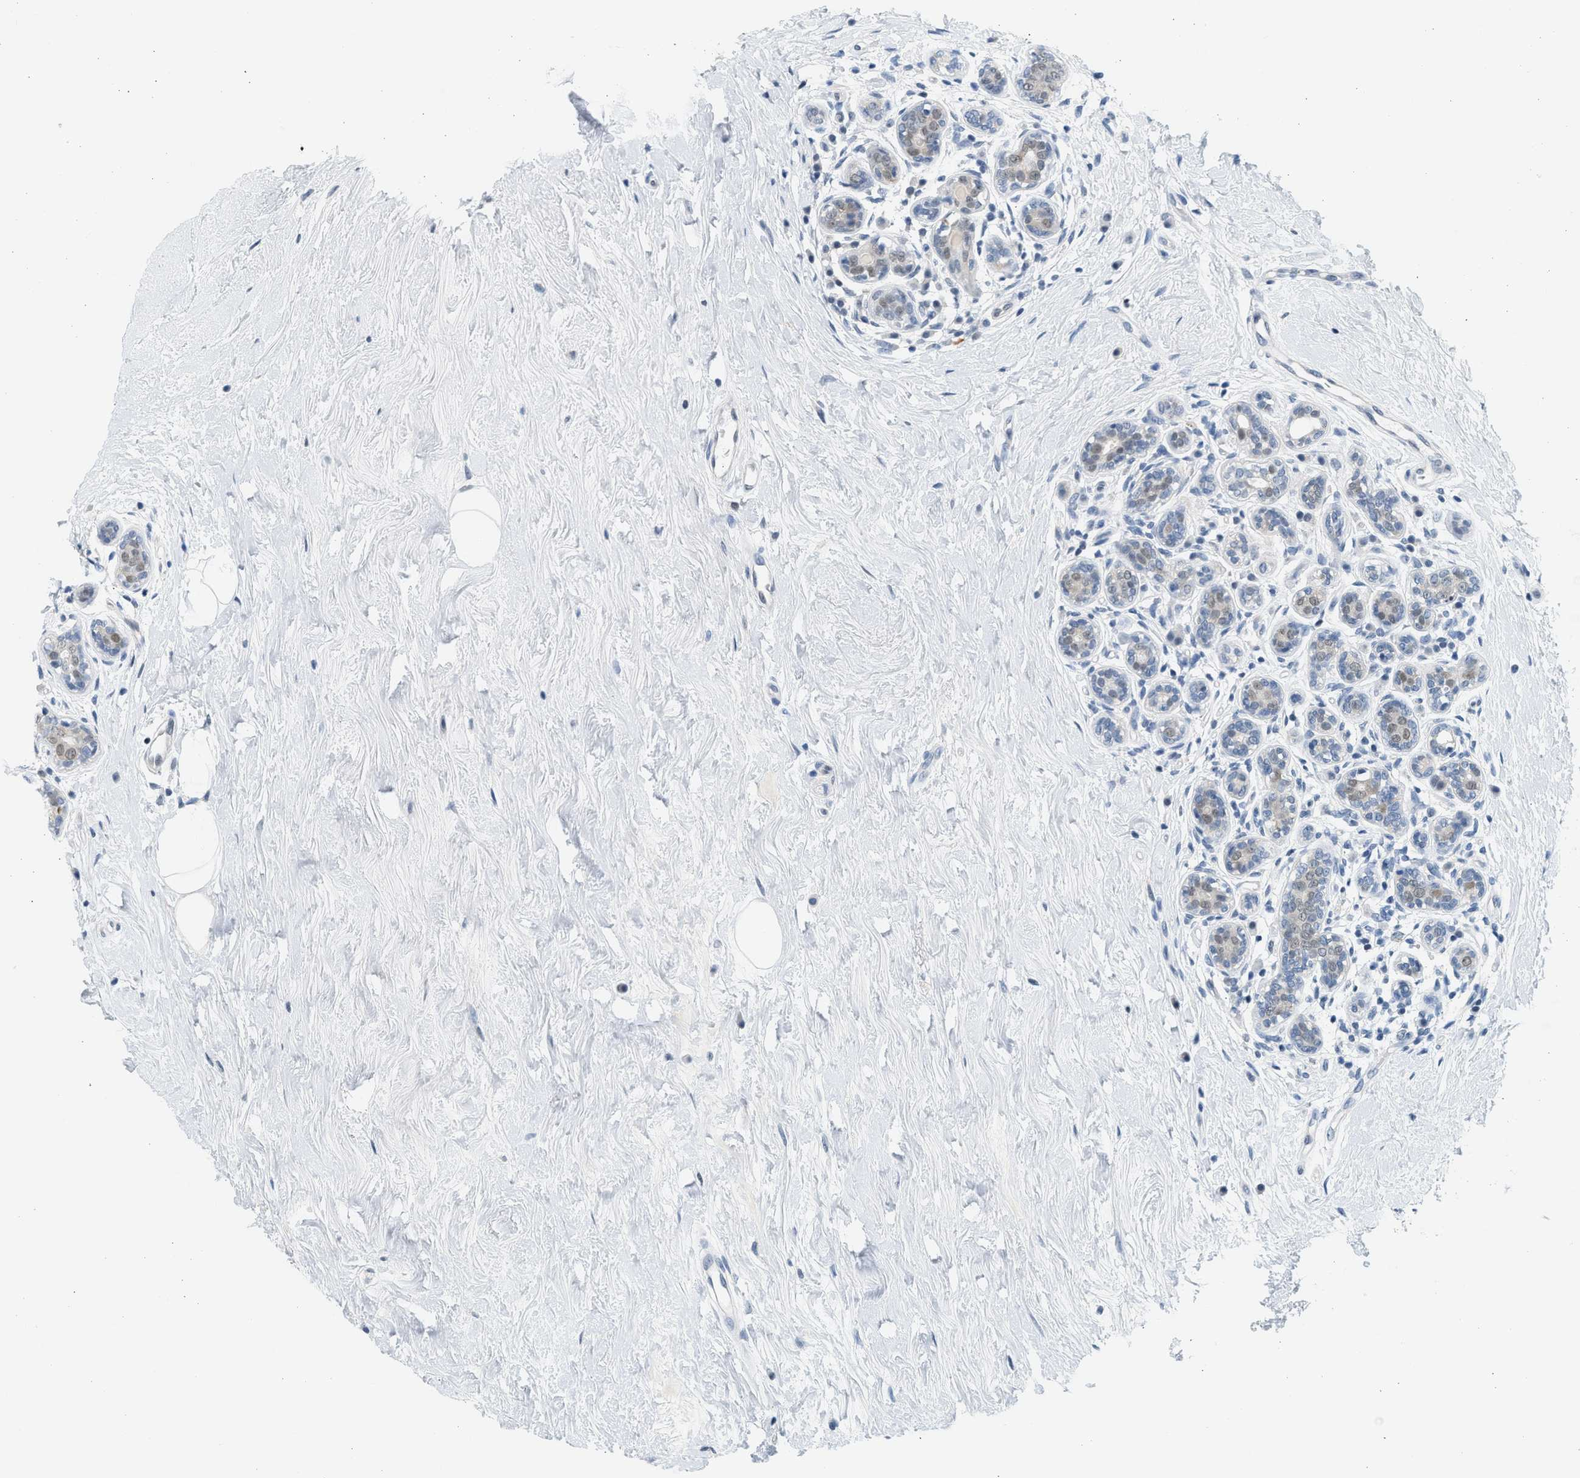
{"staining": {"intensity": "weak", "quantity": "<25%", "location": "nuclear"}, "tissue": "breast cancer", "cell_type": "Tumor cells", "image_type": "cancer", "snomed": [{"axis": "morphology", "description": "Normal tissue, NOS"}, {"axis": "morphology", "description": "Duct carcinoma"}, {"axis": "topography", "description": "Breast"}], "caption": "Breast cancer (intraductal carcinoma) was stained to show a protein in brown. There is no significant staining in tumor cells.", "gene": "HIPK1", "patient": {"sex": "female", "age": 39}}